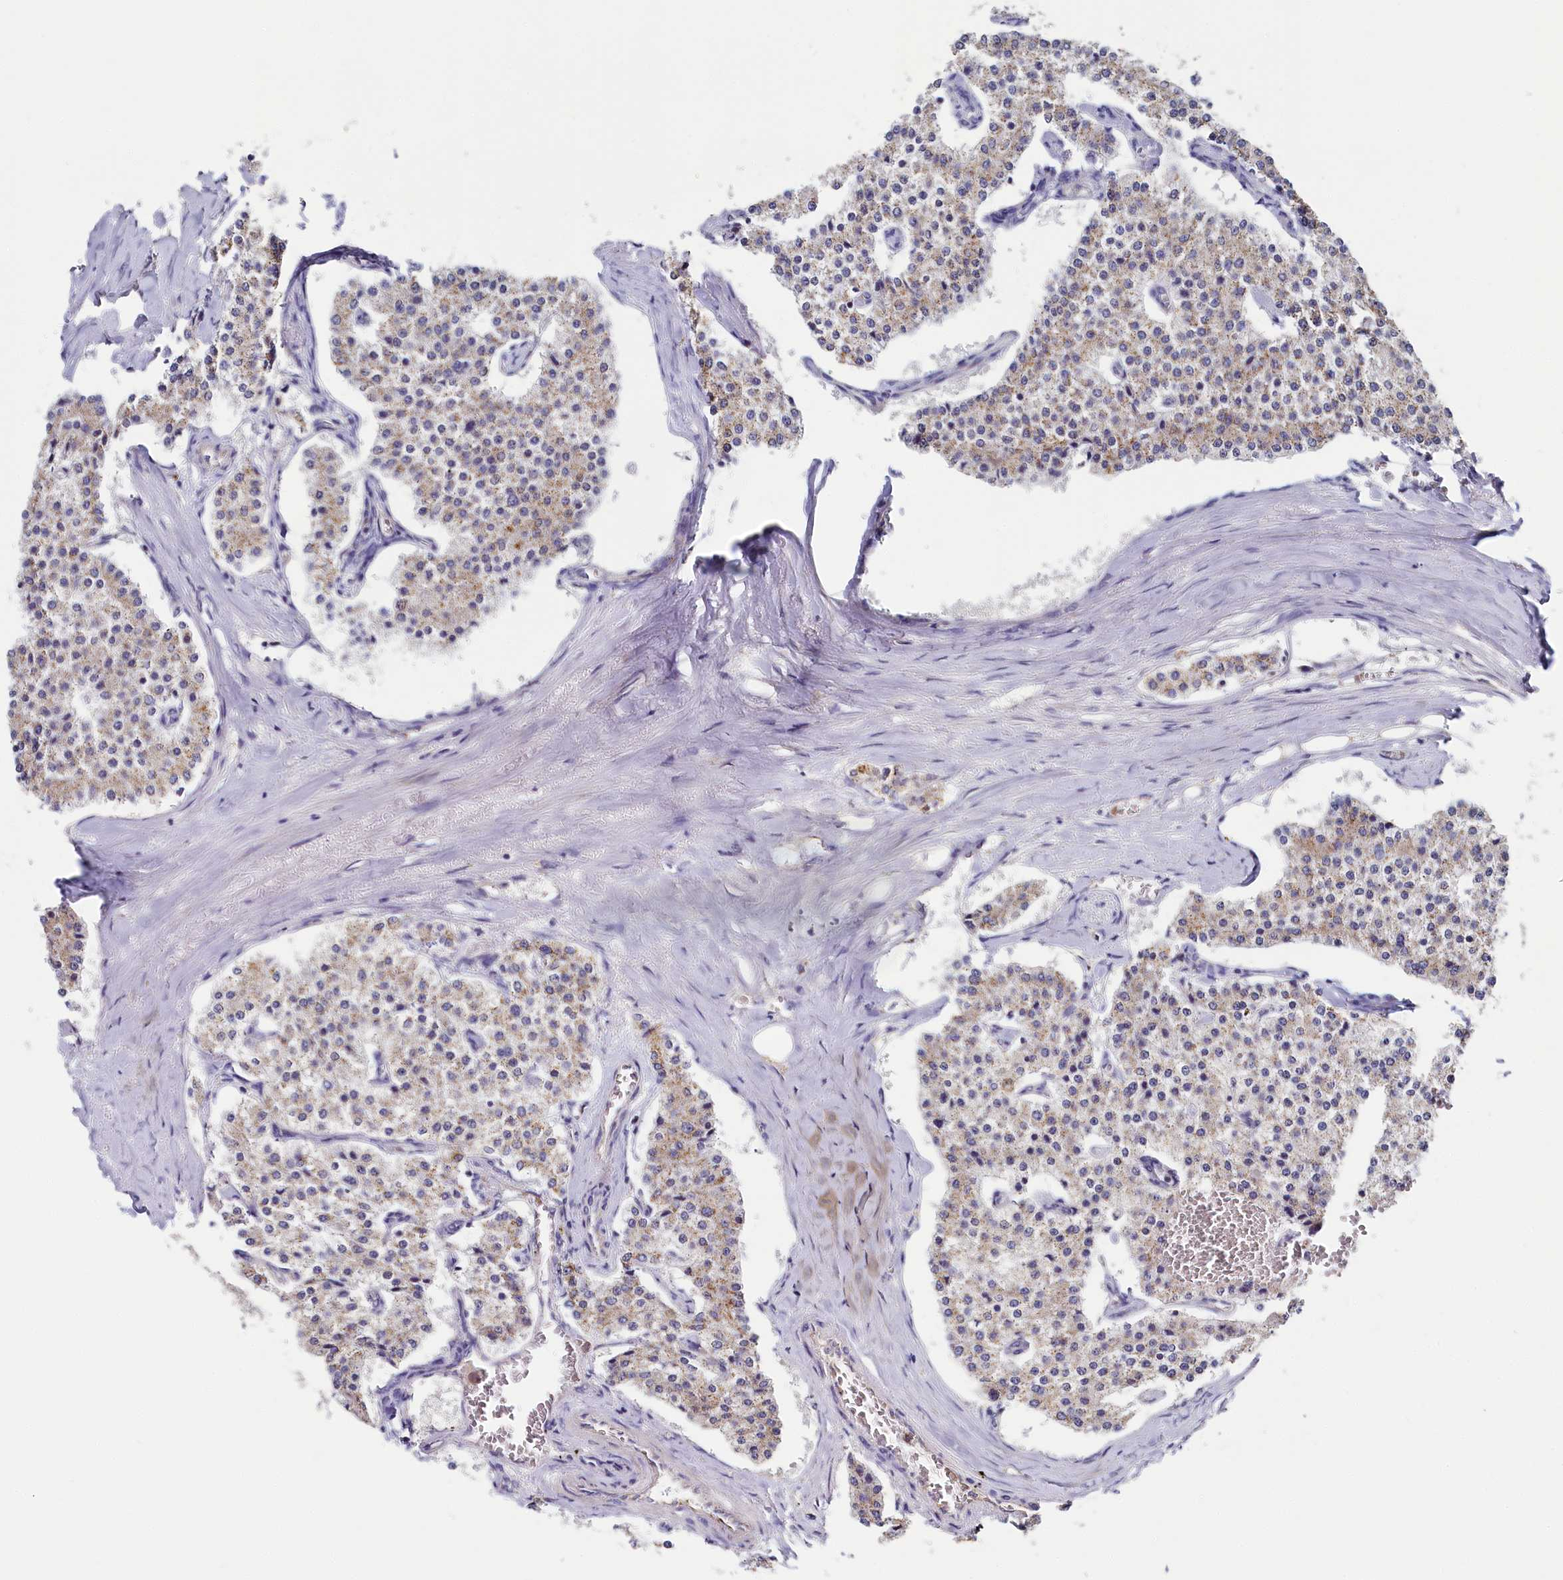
{"staining": {"intensity": "weak", "quantity": "25%-75%", "location": "cytoplasmic/membranous"}, "tissue": "carcinoid", "cell_type": "Tumor cells", "image_type": "cancer", "snomed": [{"axis": "morphology", "description": "Carcinoid, malignant, NOS"}, {"axis": "topography", "description": "Colon"}], "caption": "Human carcinoid stained with a brown dye displays weak cytoplasmic/membranous positive staining in approximately 25%-75% of tumor cells.", "gene": "SPINK9", "patient": {"sex": "female", "age": 52}}